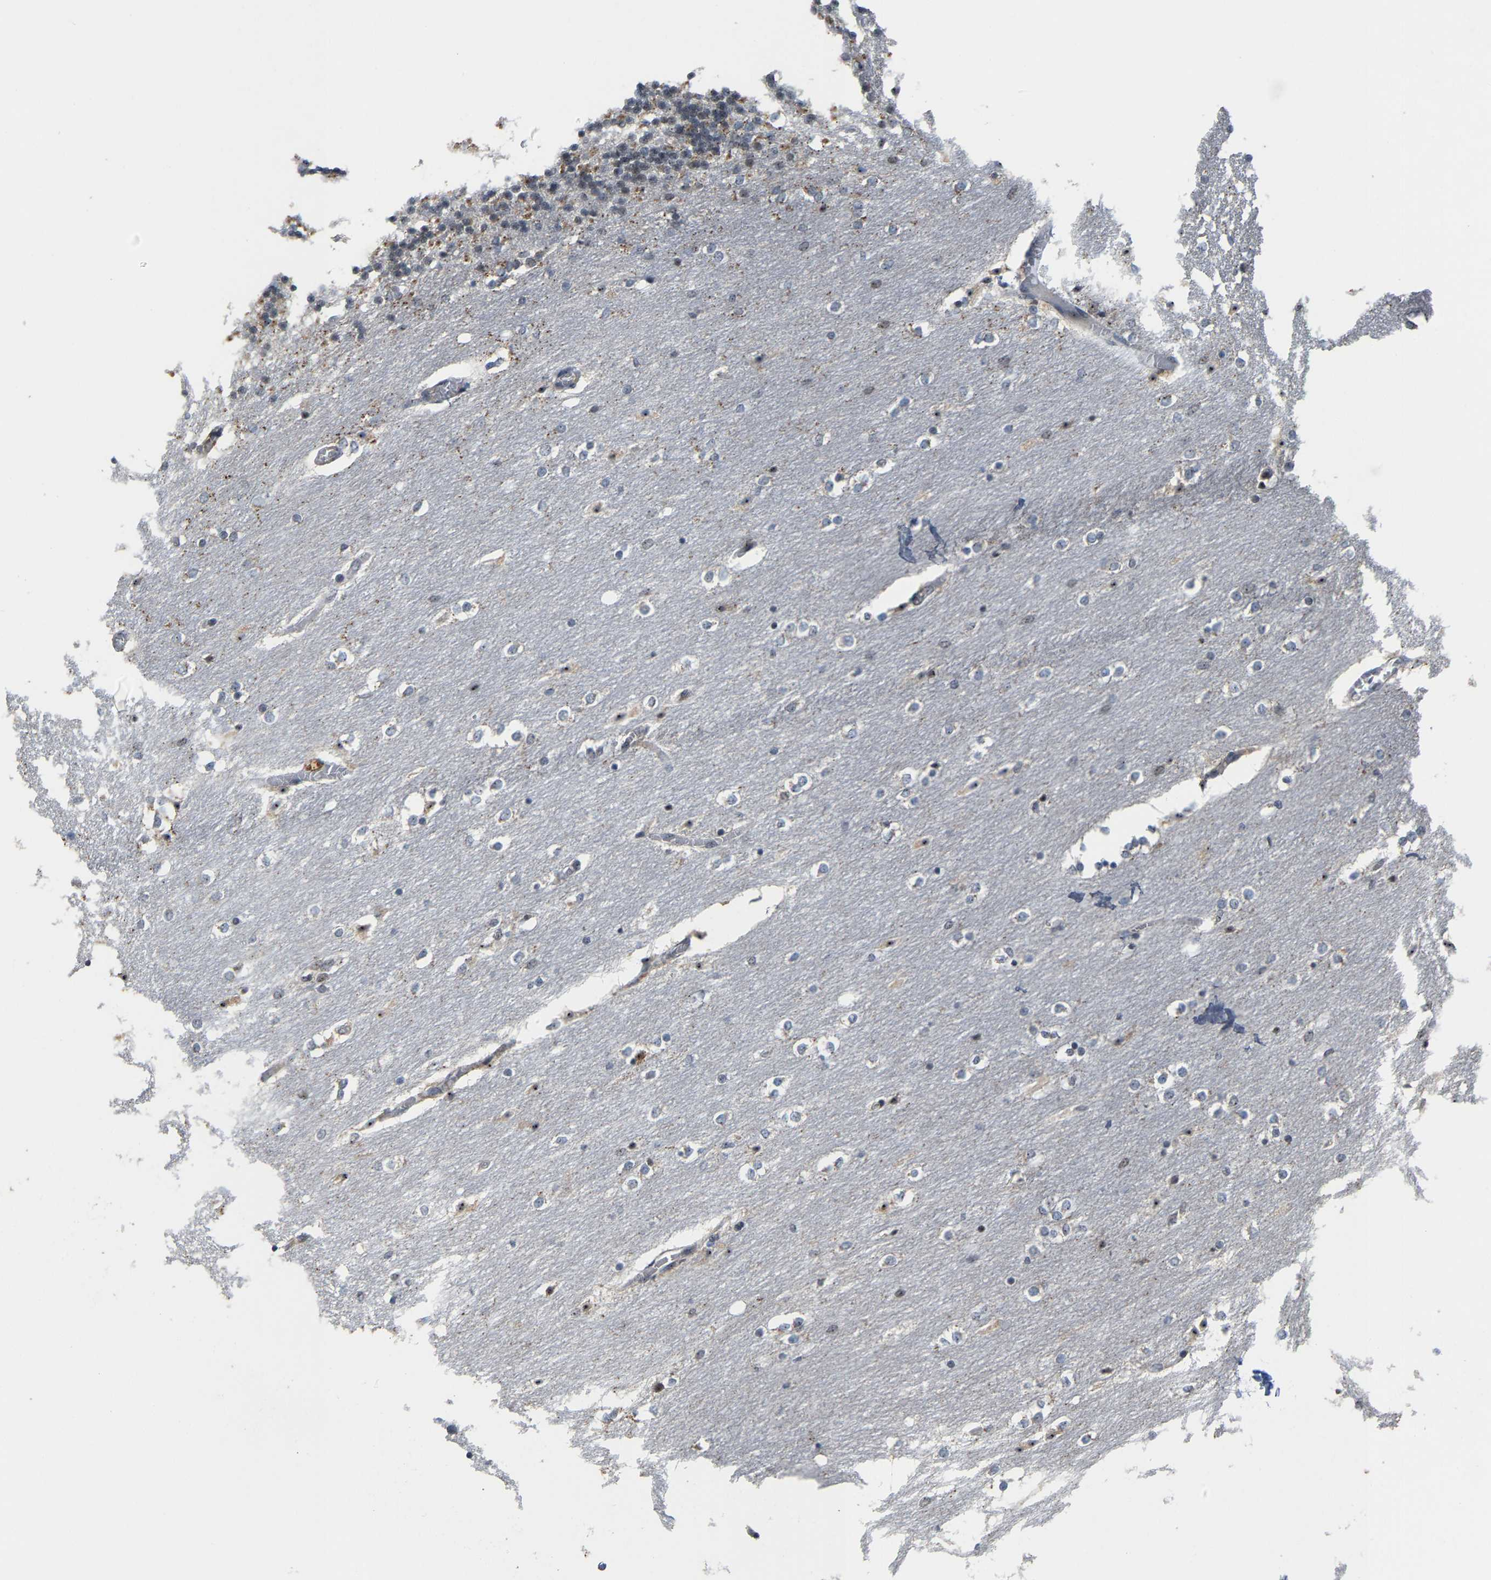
{"staining": {"intensity": "moderate", "quantity": "25%-75%", "location": "cytoplasmic/membranous,nuclear"}, "tissue": "cerebellum", "cell_type": "Cells in granular layer", "image_type": "normal", "snomed": [{"axis": "morphology", "description": "Normal tissue, NOS"}, {"axis": "topography", "description": "Cerebellum"}], "caption": "Immunohistochemistry image of normal cerebellum stained for a protein (brown), which demonstrates medium levels of moderate cytoplasmic/membranous,nuclear expression in about 25%-75% of cells in granular layer.", "gene": "NOP58", "patient": {"sex": "female", "age": 54}}